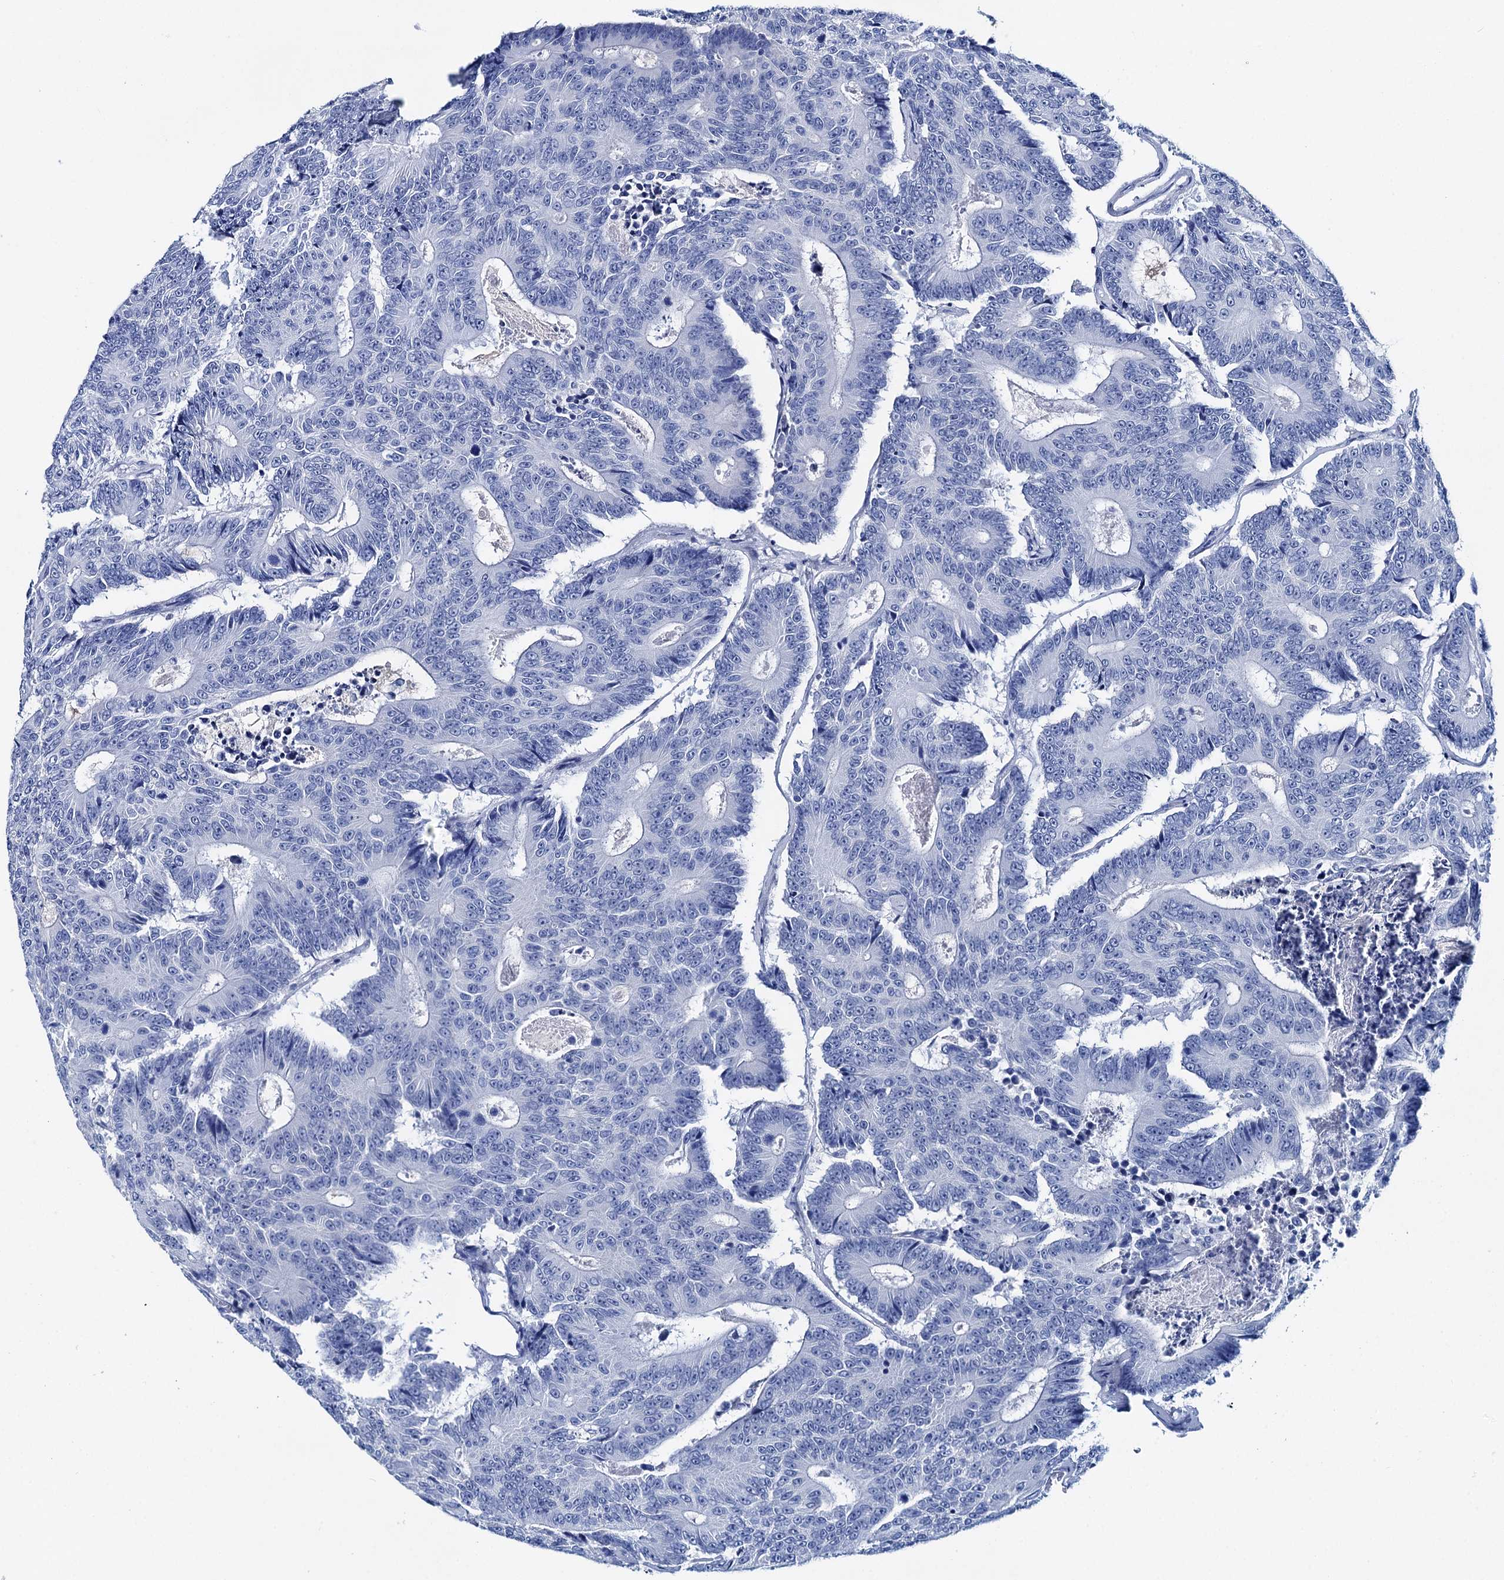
{"staining": {"intensity": "negative", "quantity": "none", "location": "none"}, "tissue": "colorectal cancer", "cell_type": "Tumor cells", "image_type": "cancer", "snomed": [{"axis": "morphology", "description": "Adenocarcinoma, NOS"}, {"axis": "topography", "description": "Colon"}], "caption": "A high-resolution micrograph shows IHC staining of colorectal cancer, which reveals no significant positivity in tumor cells. (Stains: DAB (3,3'-diaminobenzidine) IHC with hematoxylin counter stain, Microscopy: brightfield microscopy at high magnification).", "gene": "BRINP1", "patient": {"sex": "male", "age": 83}}